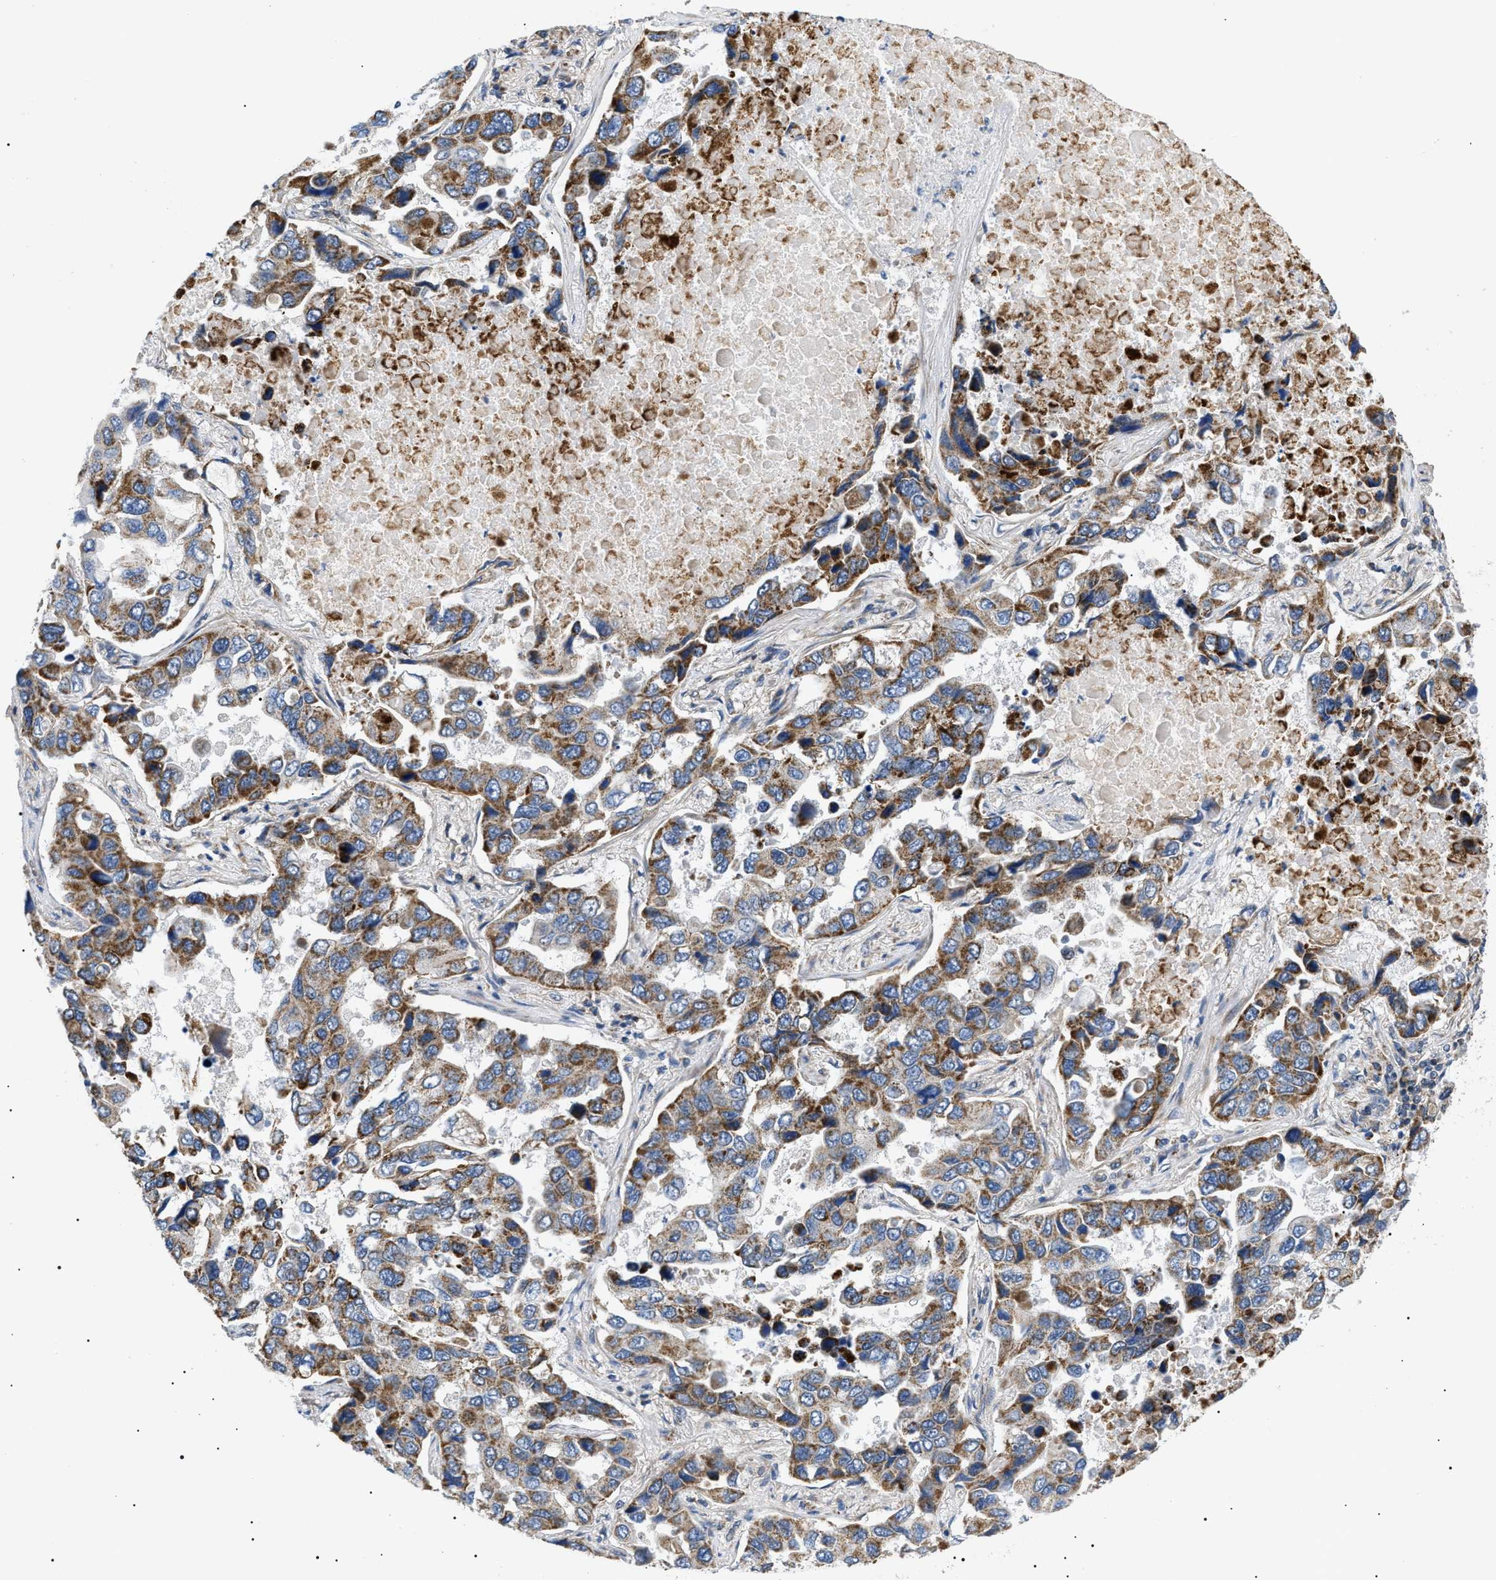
{"staining": {"intensity": "moderate", "quantity": ">75%", "location": "cytoplasmic/membranous"}, "tissue": "lung cancer", "cell_type": "Tumor cells", "image_type": "cancer", "snomed": [{"axis": "morphology", "description": "Adenocarcinoma, NOS"}, {"axis": "topography", "description": "Lung"}], "caption": "A micrograph showing moderate cytoplasmic/membranous positivity in approximately >75% of tumor cells in lung cancer (adenocarcinoma), as visualized by brown immunohistochemical staining.", "gene": "TOMM6", "patient": {"sex": "male", "age": 64}}